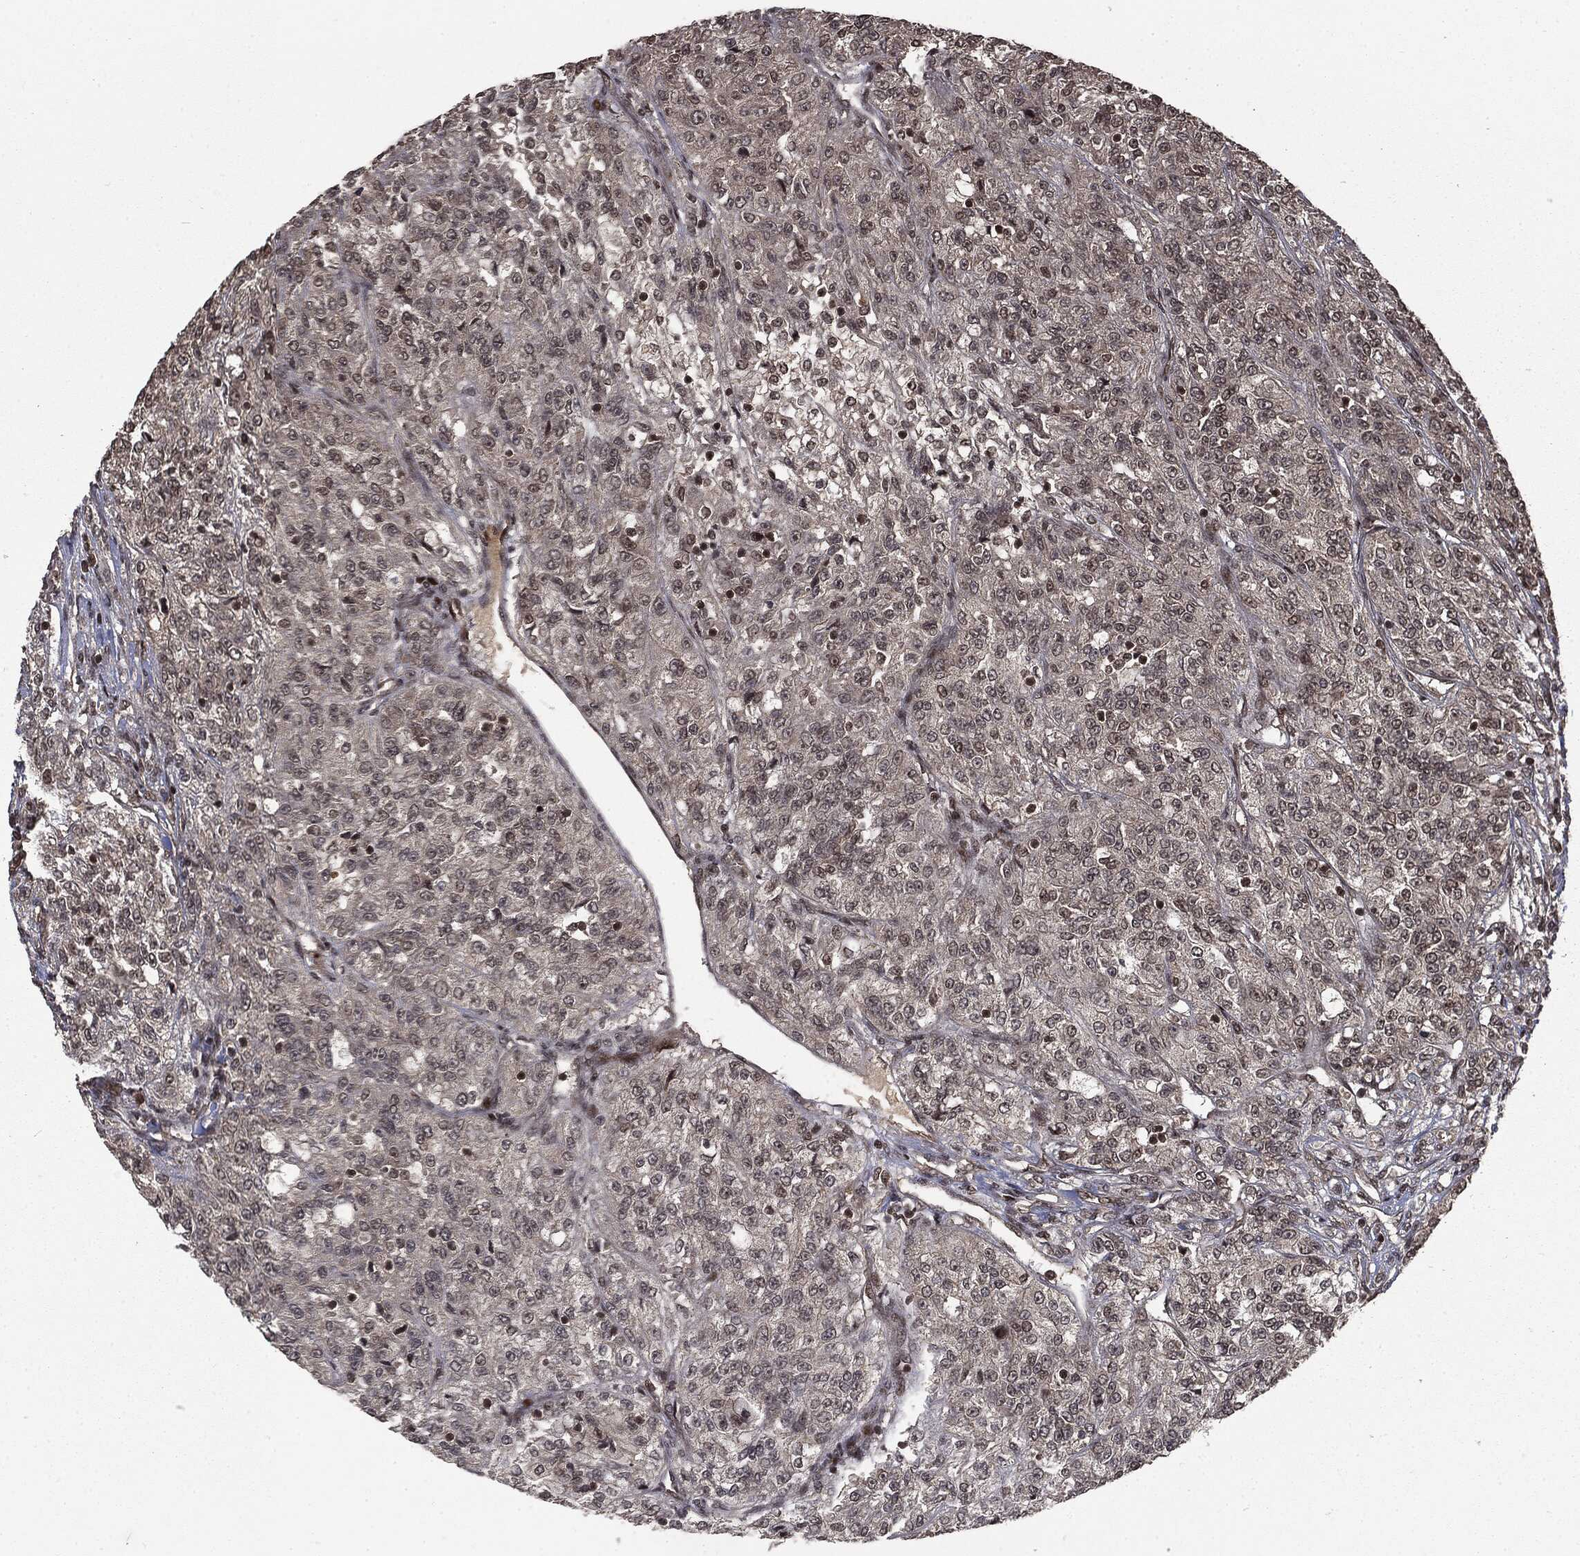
{"staining": {"intensity": "negative", "quantity": "none", "location": "none"}, "tissue": "renal cancer", "cell_type": "Tumor cells", "image_type": "cancer", "snomed": [{"axis": "morphology", "description": "Adenocarcinoma, NOS"}, {"axis": "topography", "description": "Kidney"}], "caption": "This is an immunohistochemistry image of human renal cancer. There is no expression in tumor cells.", "gene": "CTDP1", "patient": {"sex": "female", "age": 63}}